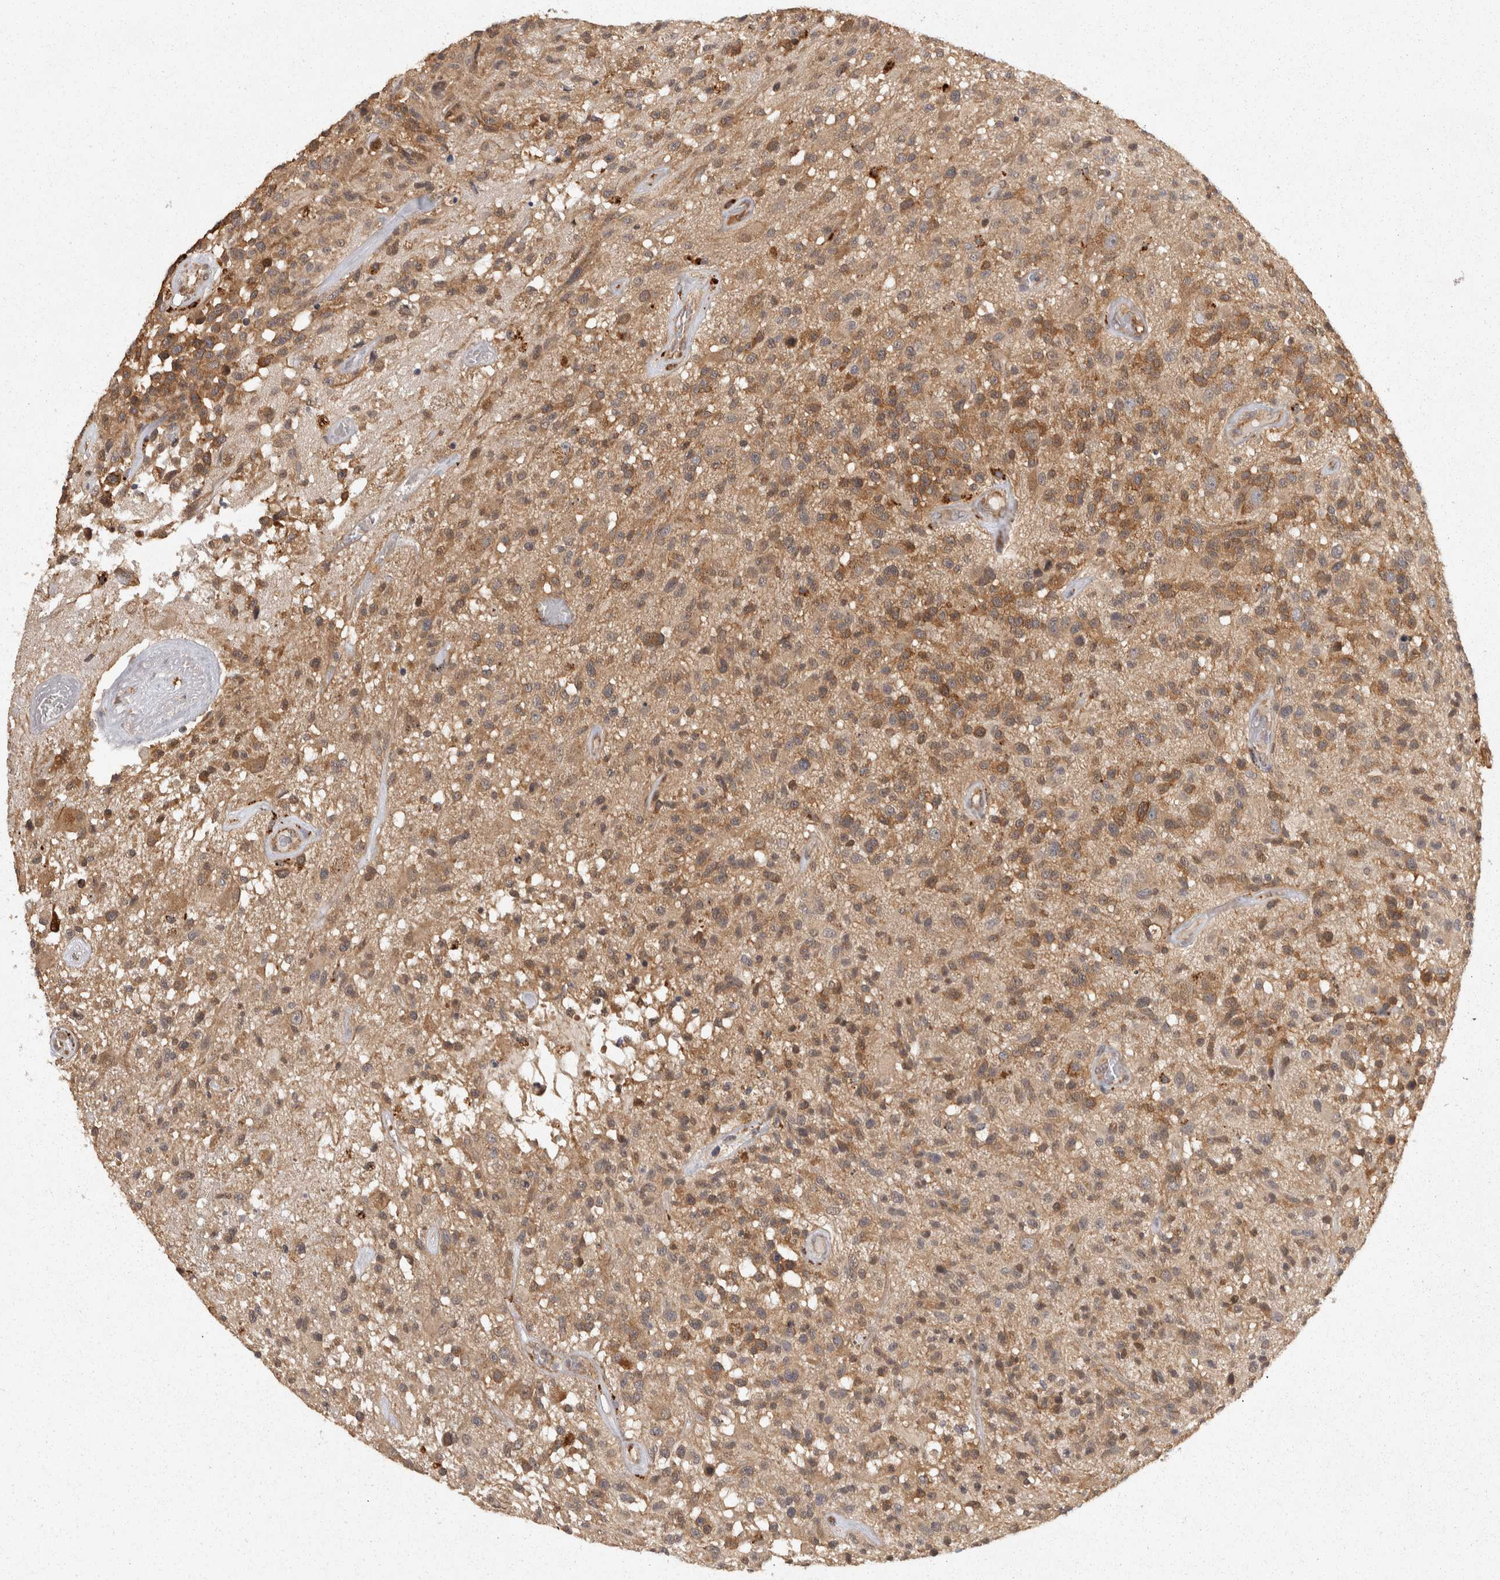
{"staining": {"intensity": "moderate", "quantity": ">75%", "location": "cytoplasmic/membranous"}, "tissue": "glioma", "cell_type": "Tumor cells", "image_type": "cancer", "snomed": [{"axis": "morphology", "description": "Glioma, malignant, High grade"}, {"axis": "morphology", "description": "Glioblastoma, NOS"}, {"axis": "topography", "description": "Brain"}], "caption": "A high-resolution photomicrograph shows immunohistochemistry staining of glioma, which demonstrates moderate cytoplasmic/membranous positivity in approximately >75% of tumor cells.", "gene": "ACAT2", "patient": {"sex": "male", "age": 60}}